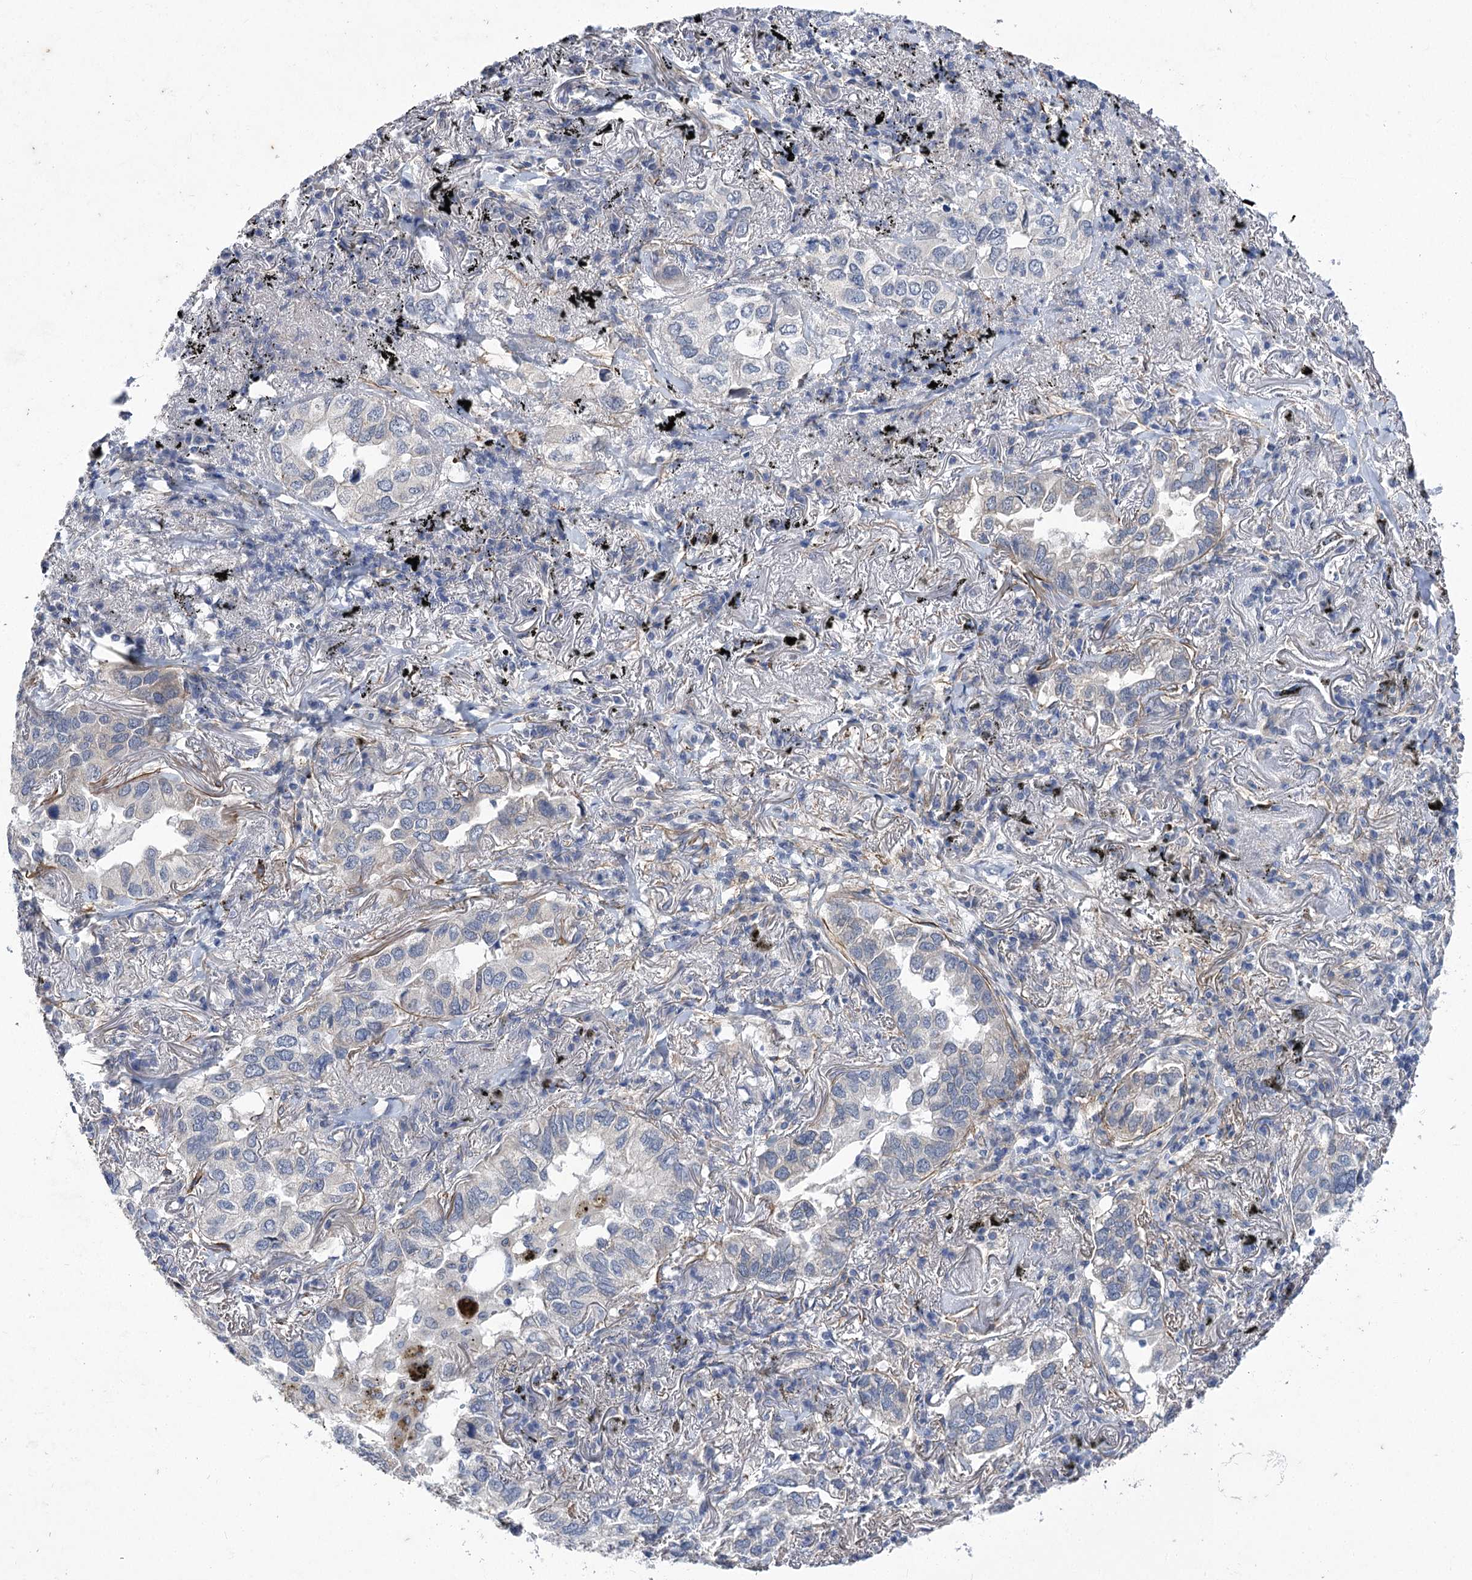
{"staining": {"intensity": "negative", "quantity": "none", "location": "none"}, "tissue": "lung cancer", "cell_type": "Tumor cells", "image_type": "cancer", "snomed": [{"axis": "morphology", "description": "Adenocarcinoma, NOS"}, {"axis": "topography", "description": "Lung"}], "caption": "High magnification brightfield microscopy of lung cancer stained with DAB (3,3'-diaminobenzidine) (brown) and counterstained with hematoxylin (blue): tumor cells show no significant positivity.", "gene": "RDH16", "patient": {"sex": "male", "age": 65}}